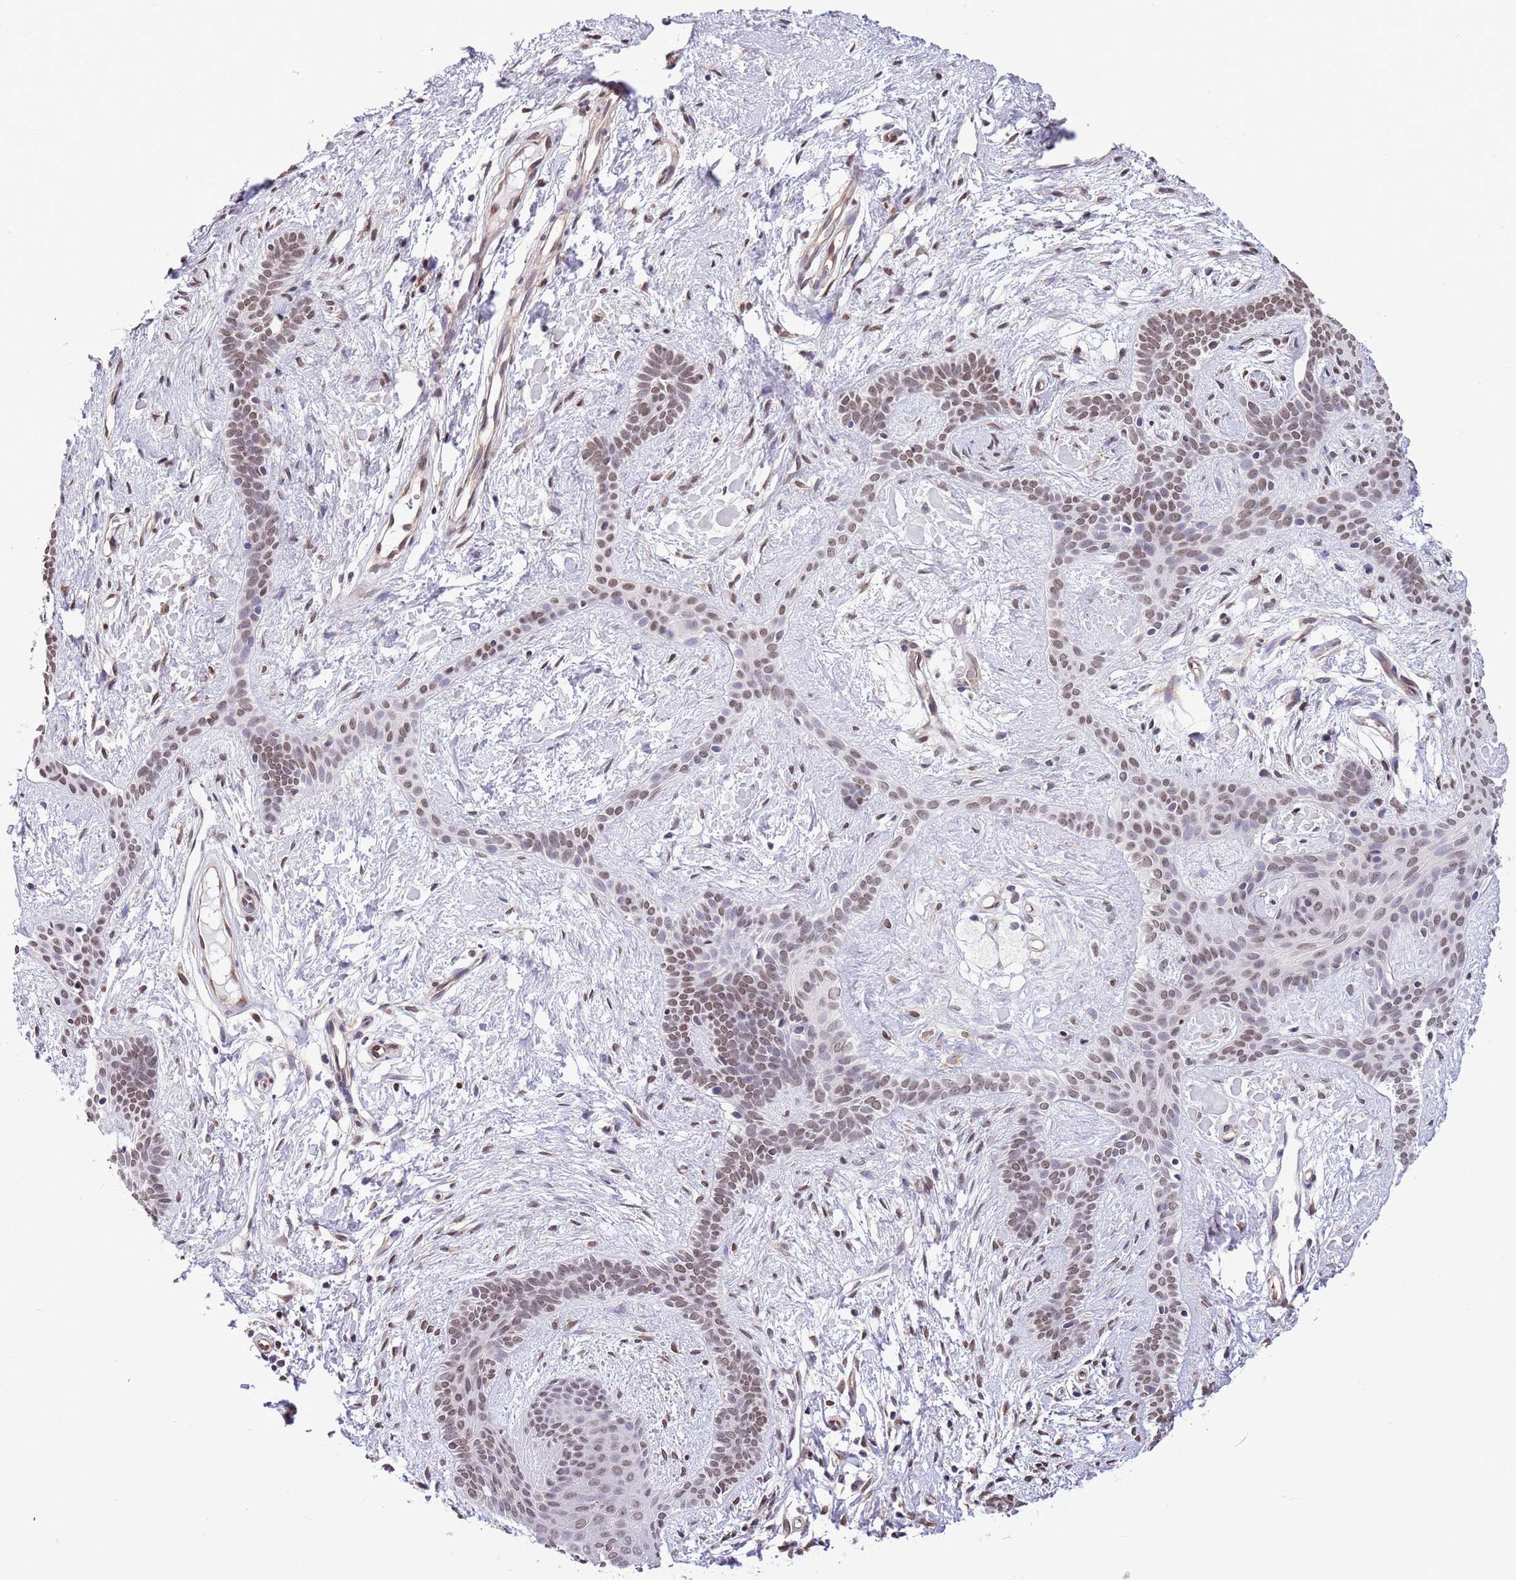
{"staining": {"intensity": "weak", "quantity": ">75%", "location": "nuclear"}, "tissue": "skin cancer", "cell_type": "Tumor cells", "image_type": "cancer", "snomed": [{"axis": "morphology", "description": "Basal cell carcinoma"}, {"axis": "topography", "description": "Skin"}], "caption": "Immunohistochemistry photomicrograph of human skin cancer stained for a protein (brown), which exhibits low levels of weak nuclear positivity in approximately >75% of tumor cells.", "gene": "NRIP1", "patient": {"sex": "male", "age": 78}}